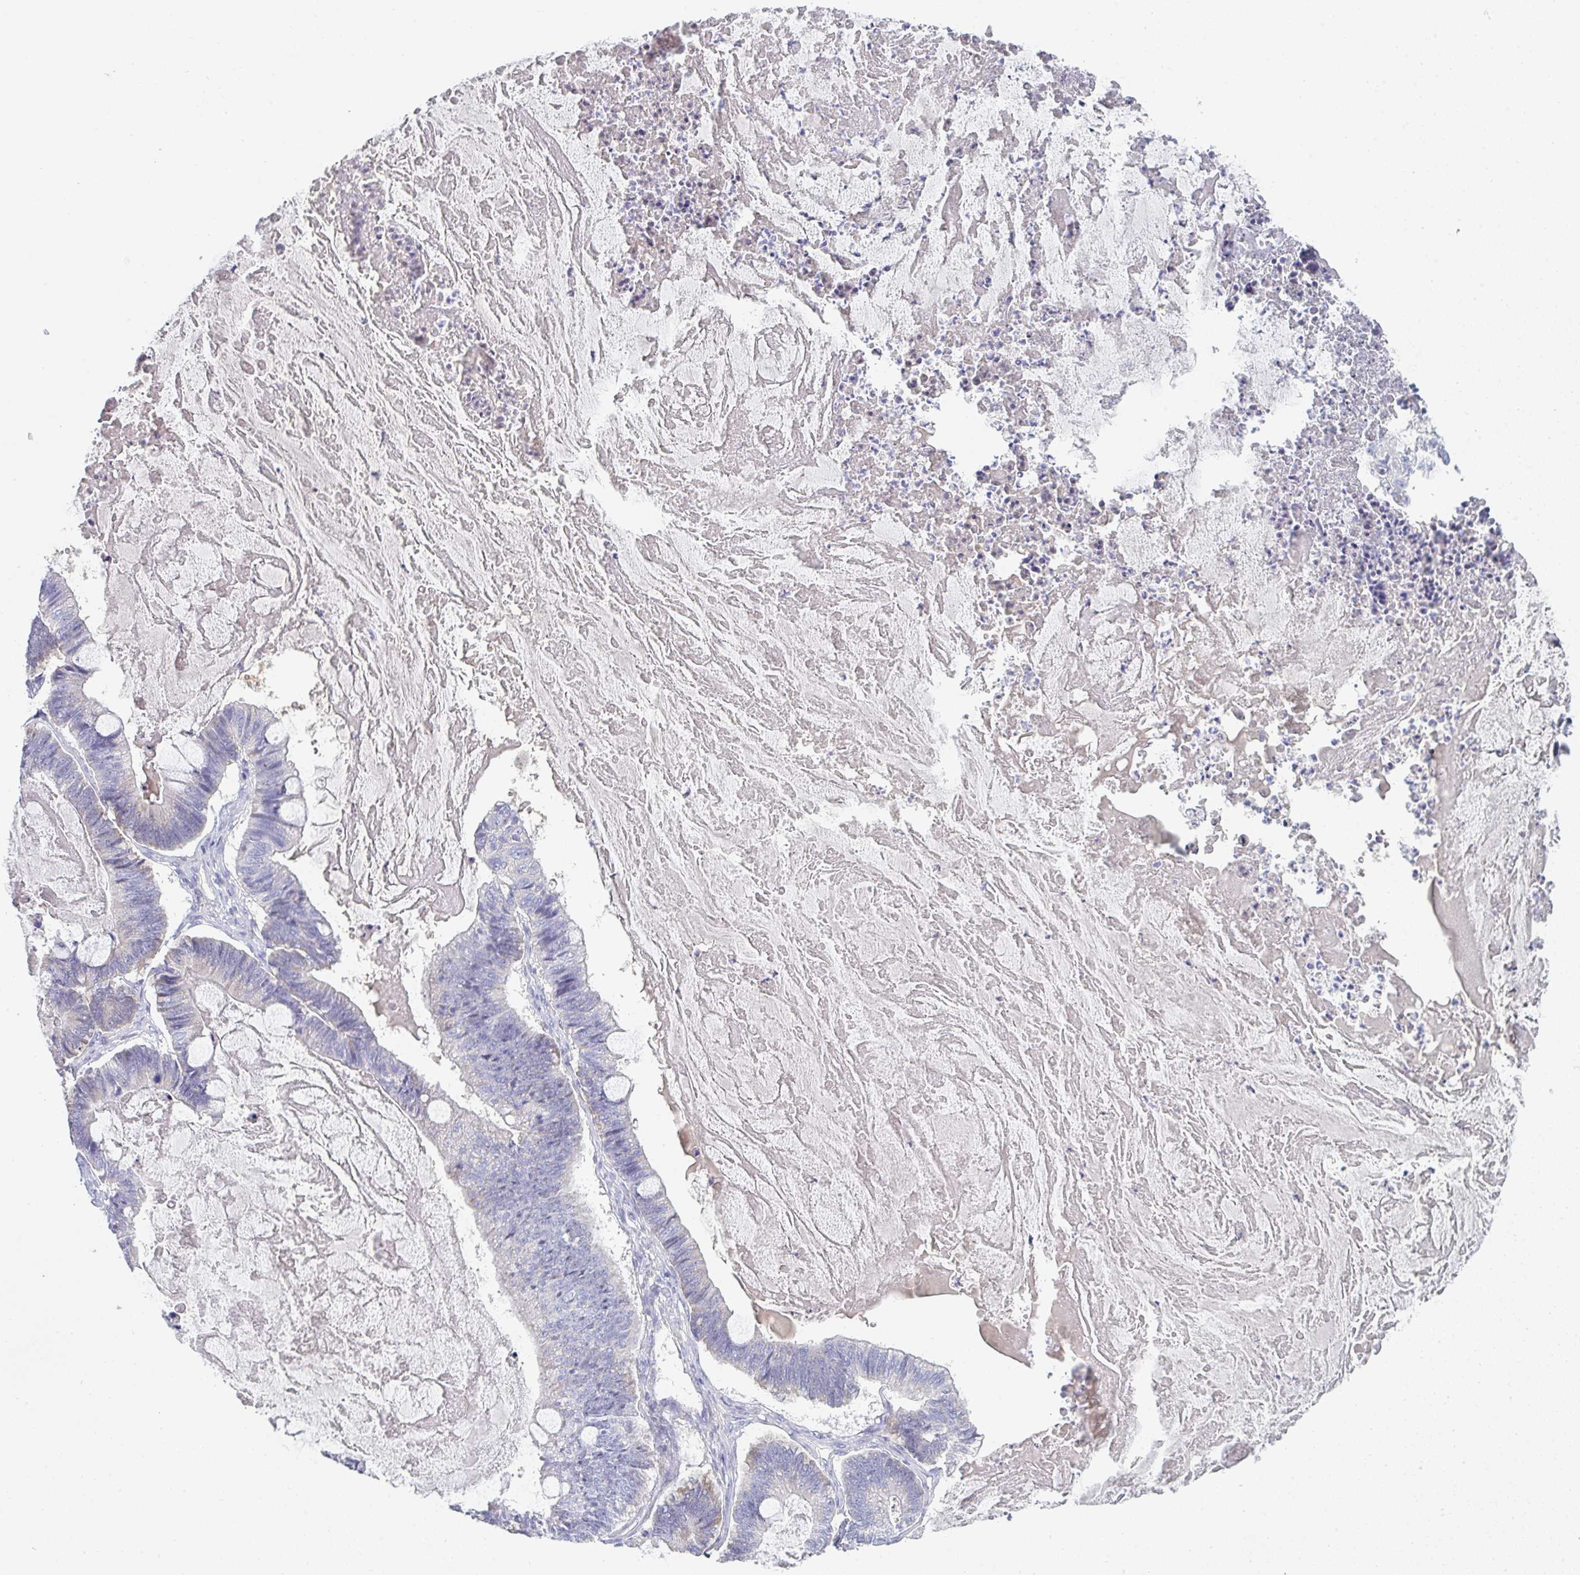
{"staining": {"intensity": "negative", "quantity": "none", "location": "none"}, "tissue": "ovarian cancer", "cell_type": "Tumor cells", "image_type": "cancer", "snomed": [{"axis": "morphology", "description": "Cystadenocarcinoma, mucinous, NOS"}, {"axis": "topography", "description": "Ovary"}], "caption": "The micrograph displays no staining of tumor cells in ovarian mucinous cystadenocarcinoma. The staining is performed using DAB brown chromogen with nuclei counter-stained in using hematoxylin.", "gene": "HGFAC", "patient": {"sex": "female", "age": 61}}